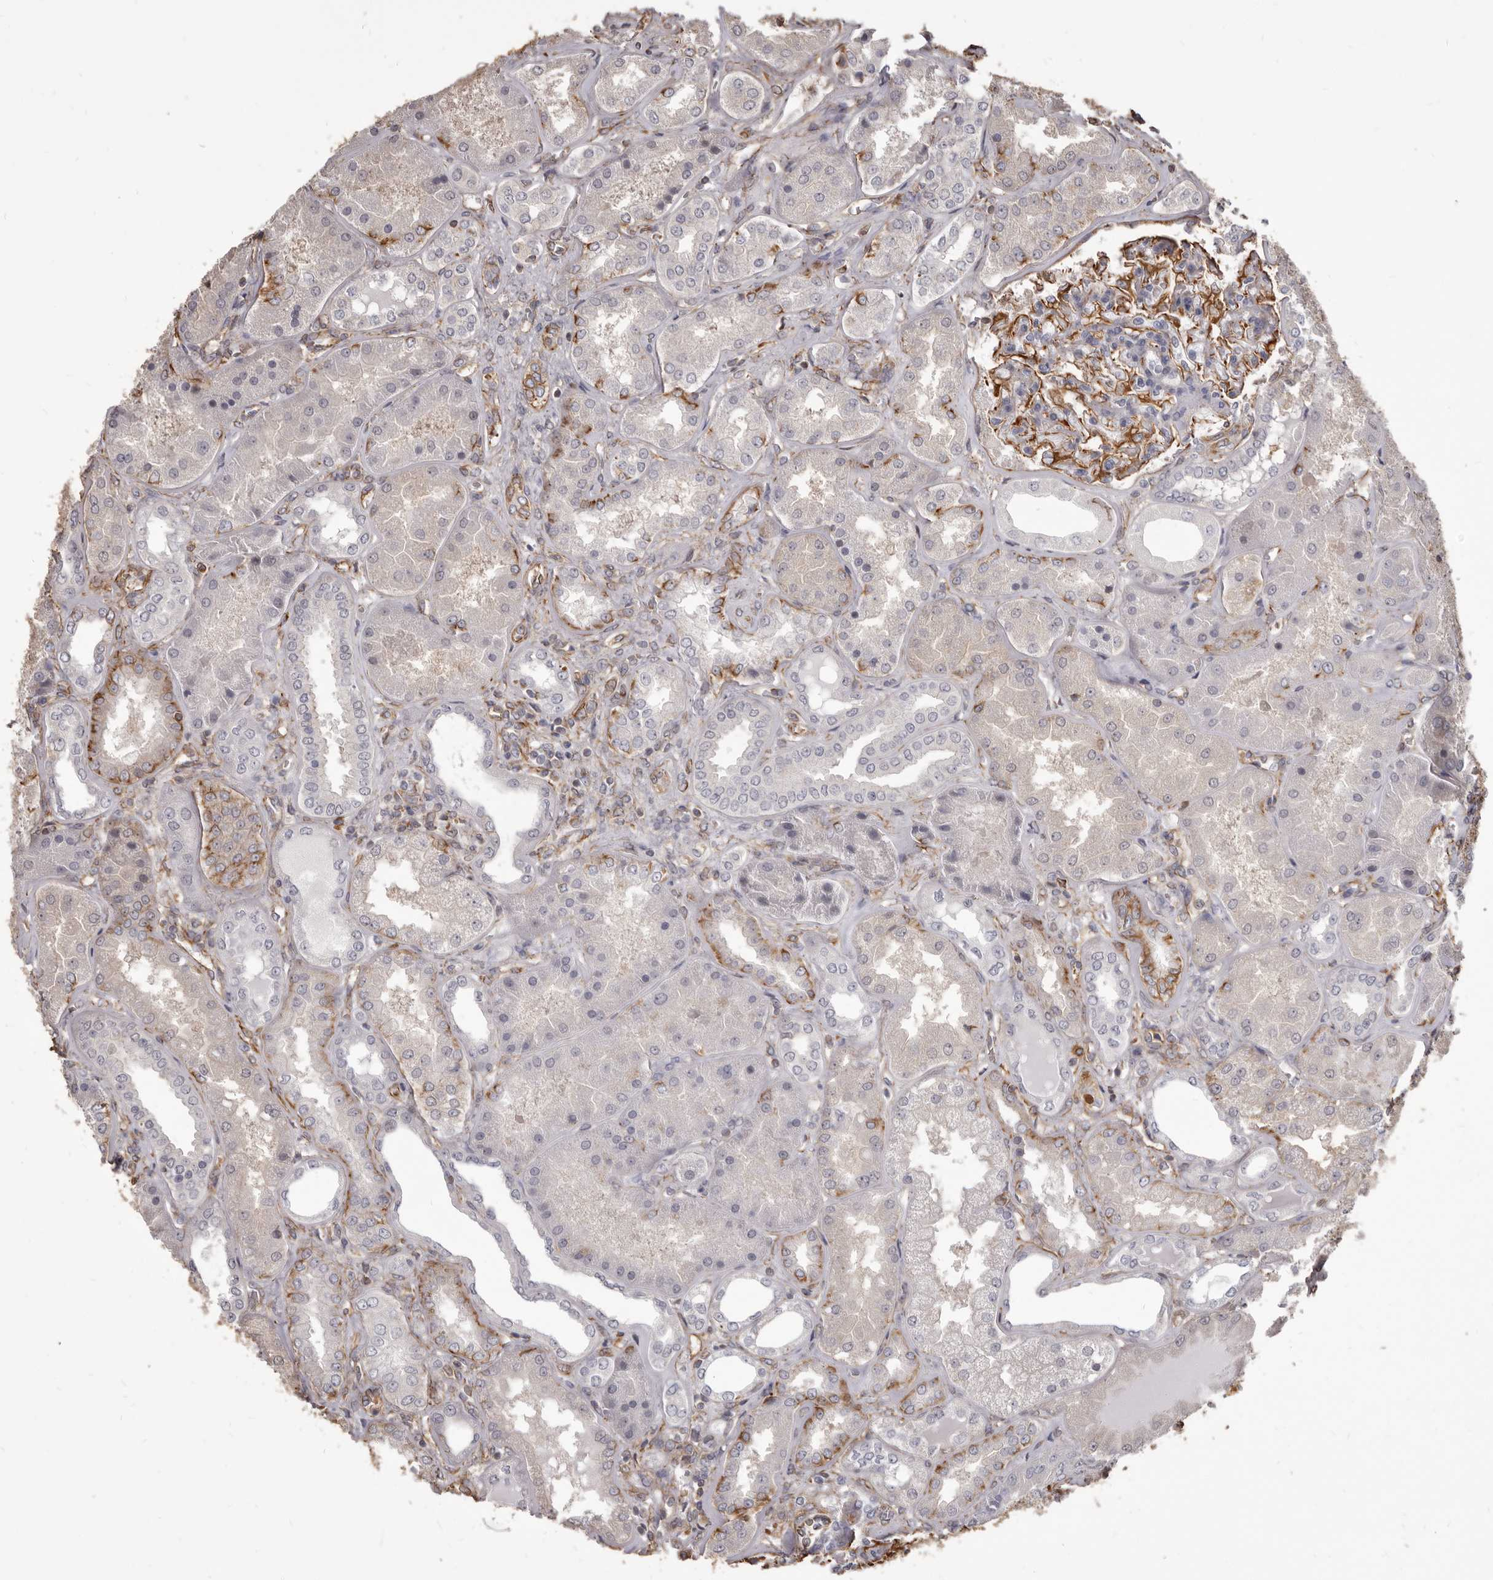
{"staining": {"intensity": "strong", "quantity": "25%-75%", "location": "cytoplasmic/membranous"}, "tissue": "kidney", "cell_type": "Cells in glomeruli", "image_type": "normal", "snomed": [{"axis": "morphology", "description": "Normal tissue, NOS"}, {"axis": "topography", "description": "Kidney"}], "caption": "DAB immunohistochemical staining of unremarkable human kidney displays strong cytoplasmic/membranous protein staining in about 25%-75% of cells in glomeruli.", "gene": "MTURN", "patient": {"sex": "female", "age": 56}}